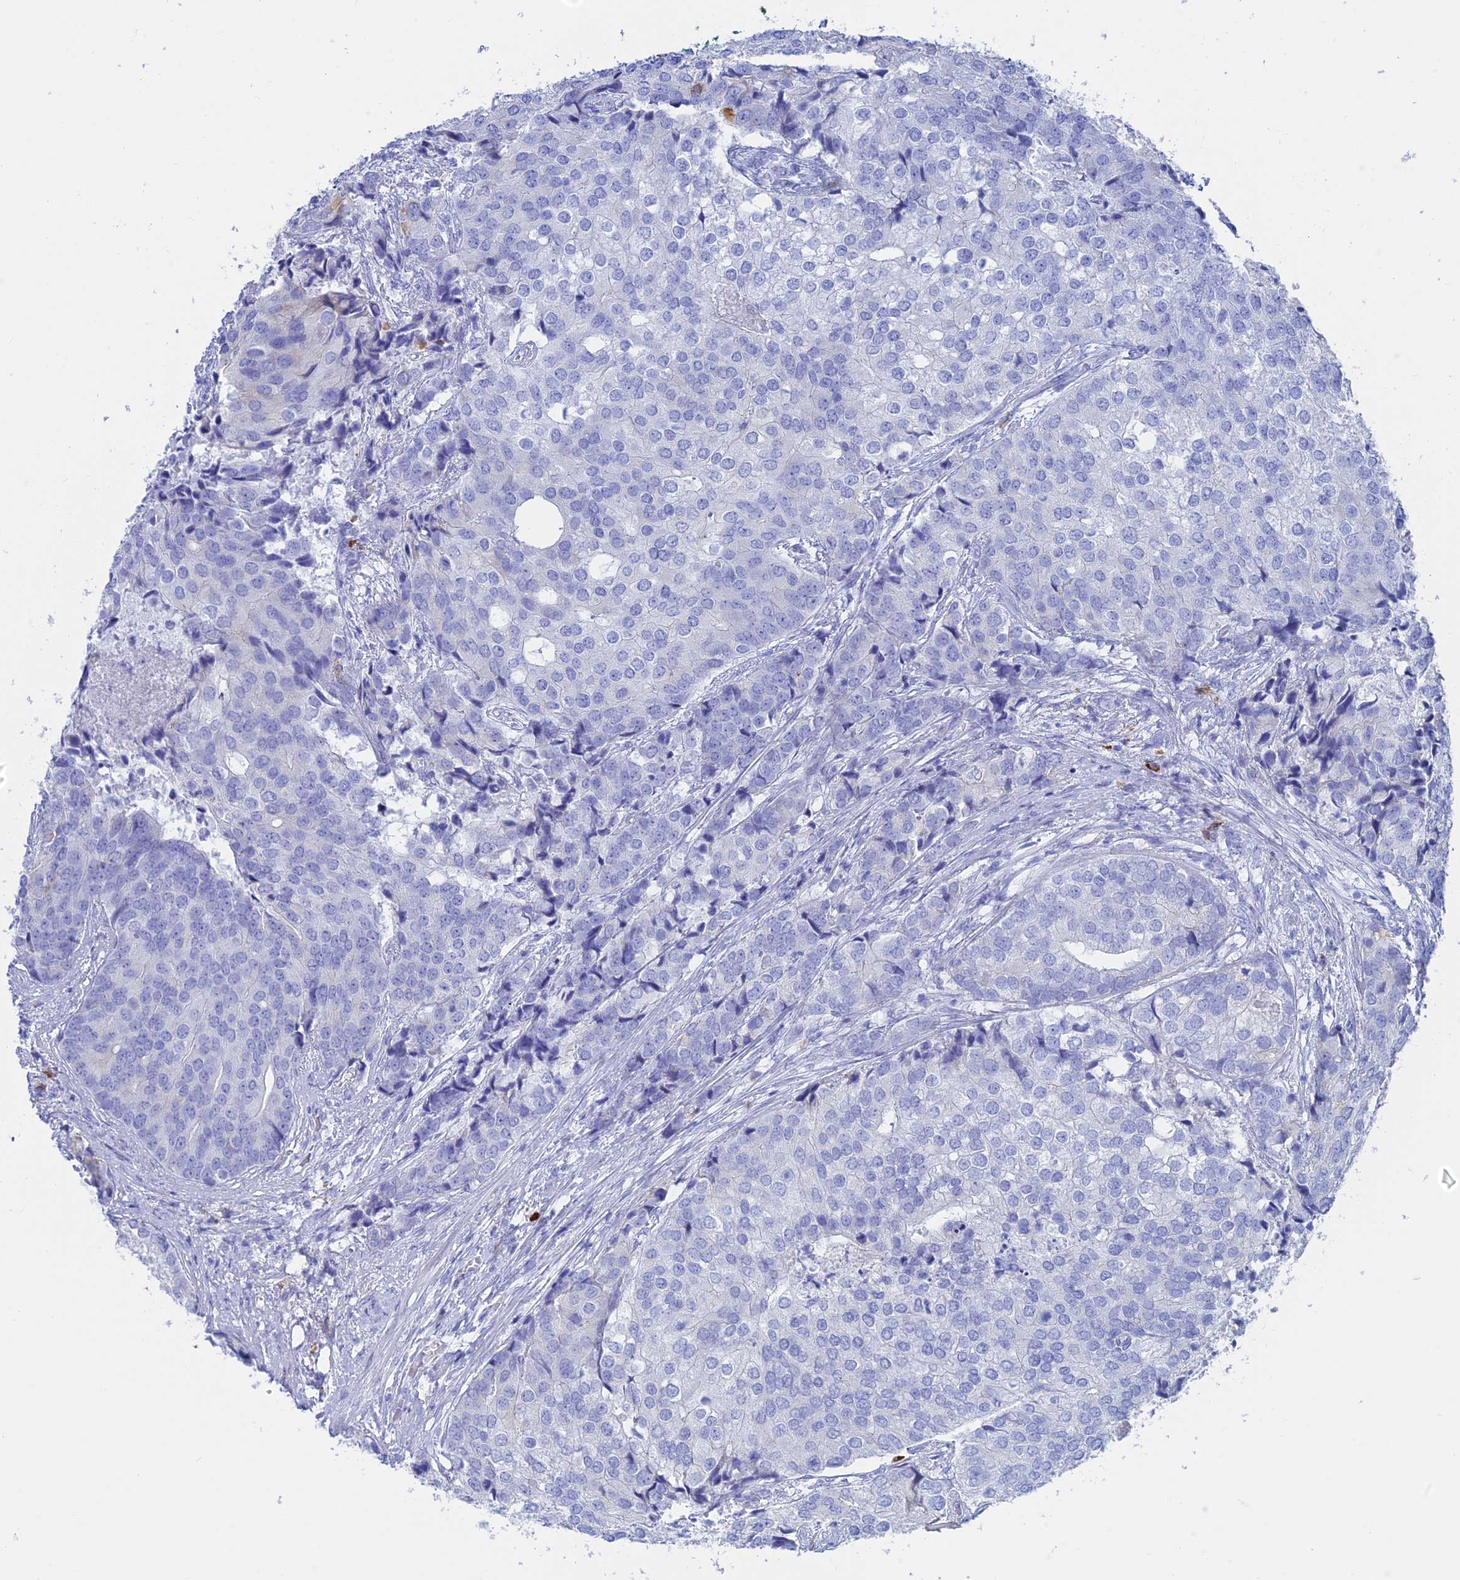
{"staining": {"intensity": "negative", "quantity": "none", "location": "none"}, "tissue": "prostate cancer", "cell_type": "Tumor cells", "image_type": "cancer", "snomed": [{"axis": "morphology", "description": "Adenocarcinoma, High grade"}, {"axis": "topography", "description": "Prostate"}], "caption": "The image exhibits no significant expression in tumor cells of adenocarcinoma (high-grade) (prostate).", "gene": "CEP152", "patient": {"sex": "male", "age": 62}}